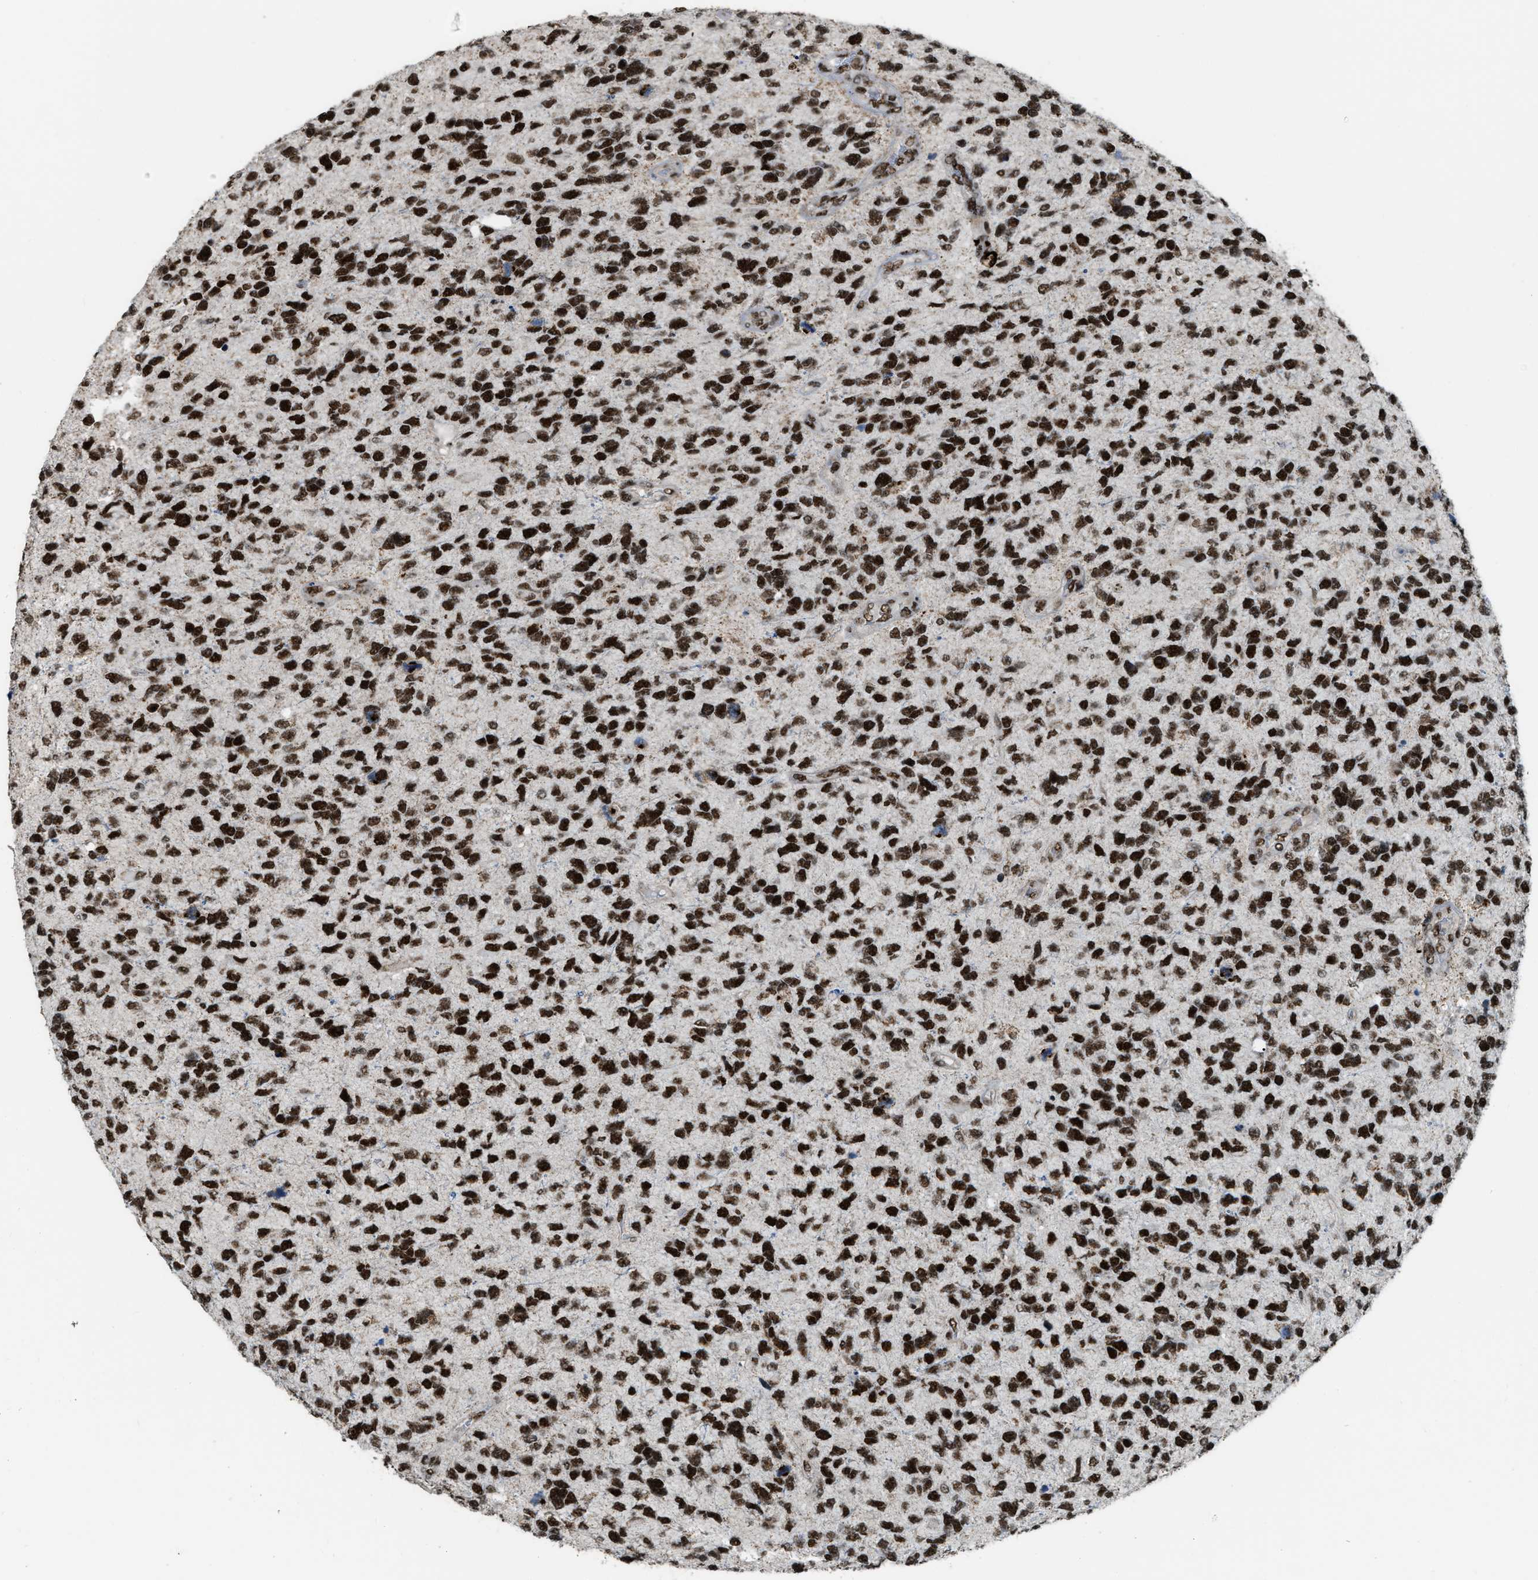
{"staining": {"intensity": "strong", "quantity": ">75%", "location": "nuclear"}, "tissue": "glioma", "cell_type": "Tumor cells", "image_type": "cancer", "snomed": [{"axis": "morphology", "description": "Glioma, malignant, High grade"}, {"axis": "topography", "description": "Brain"}], "caption": "Malignant glioma (high-grade) was stained to show a protein in brown. There is high levels of strong nuclear expression in approximately >75% of tumor cells. The staining was performed using DAB to visualize the protein expression in brown, while the nuclei were stained in blue with hematoxylin (Magnification: 20x).", "gene": "NUMA1", "patient": {"sex": "female", "age": 58}}